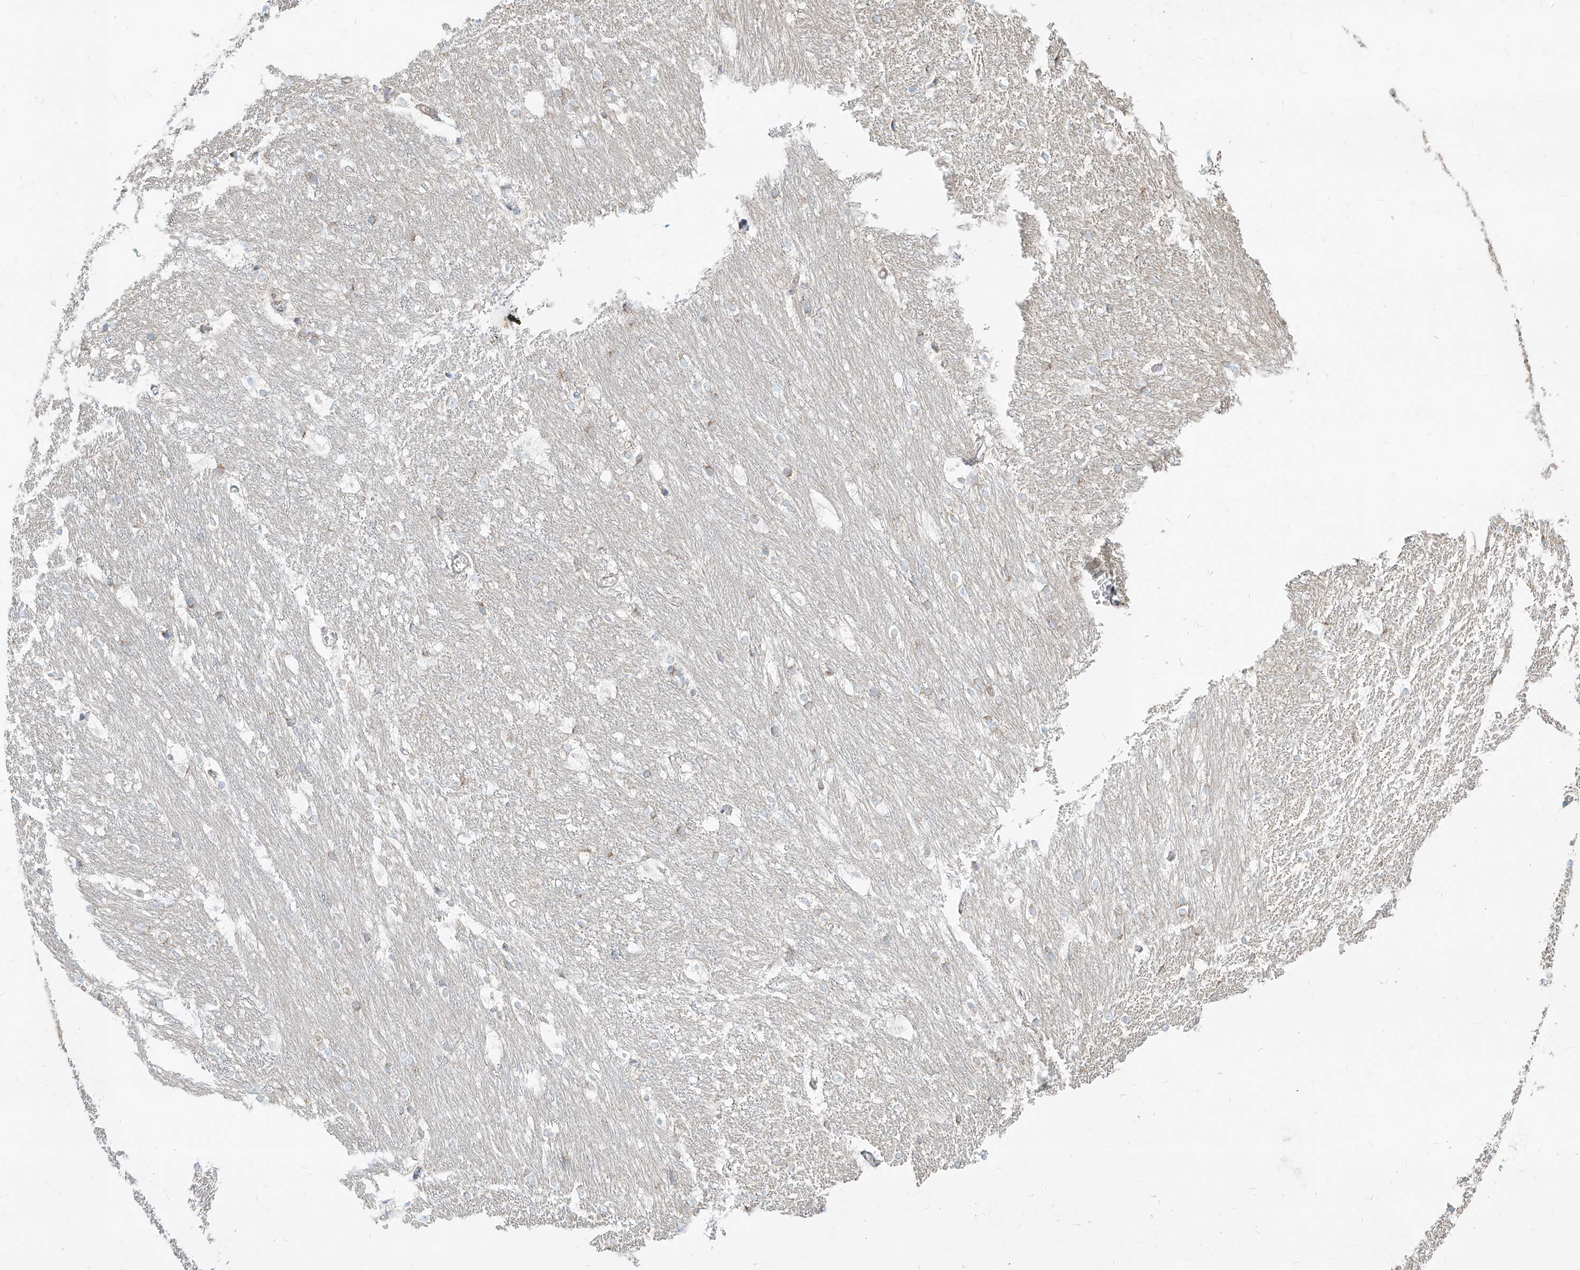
{"staining": {"intensity": "weak", "quantity": "<25%", "location": "cytoplasmic/membranous"}, "tissue": "caudate", "cell_type": "Glial cells", "image_type": "normal", "snomed": [{"axis": "morphology", "description": "Normal tissue, NOS"}, {"axis": "topography", "description": "Lateral ventricle wall"}], "caption": "The immunohistochemistry (IHC) micrograph has no significant positivity in glial cells of caudate.", "gene": "MTX2", "patient": {"sex": "female", "age": 19}}